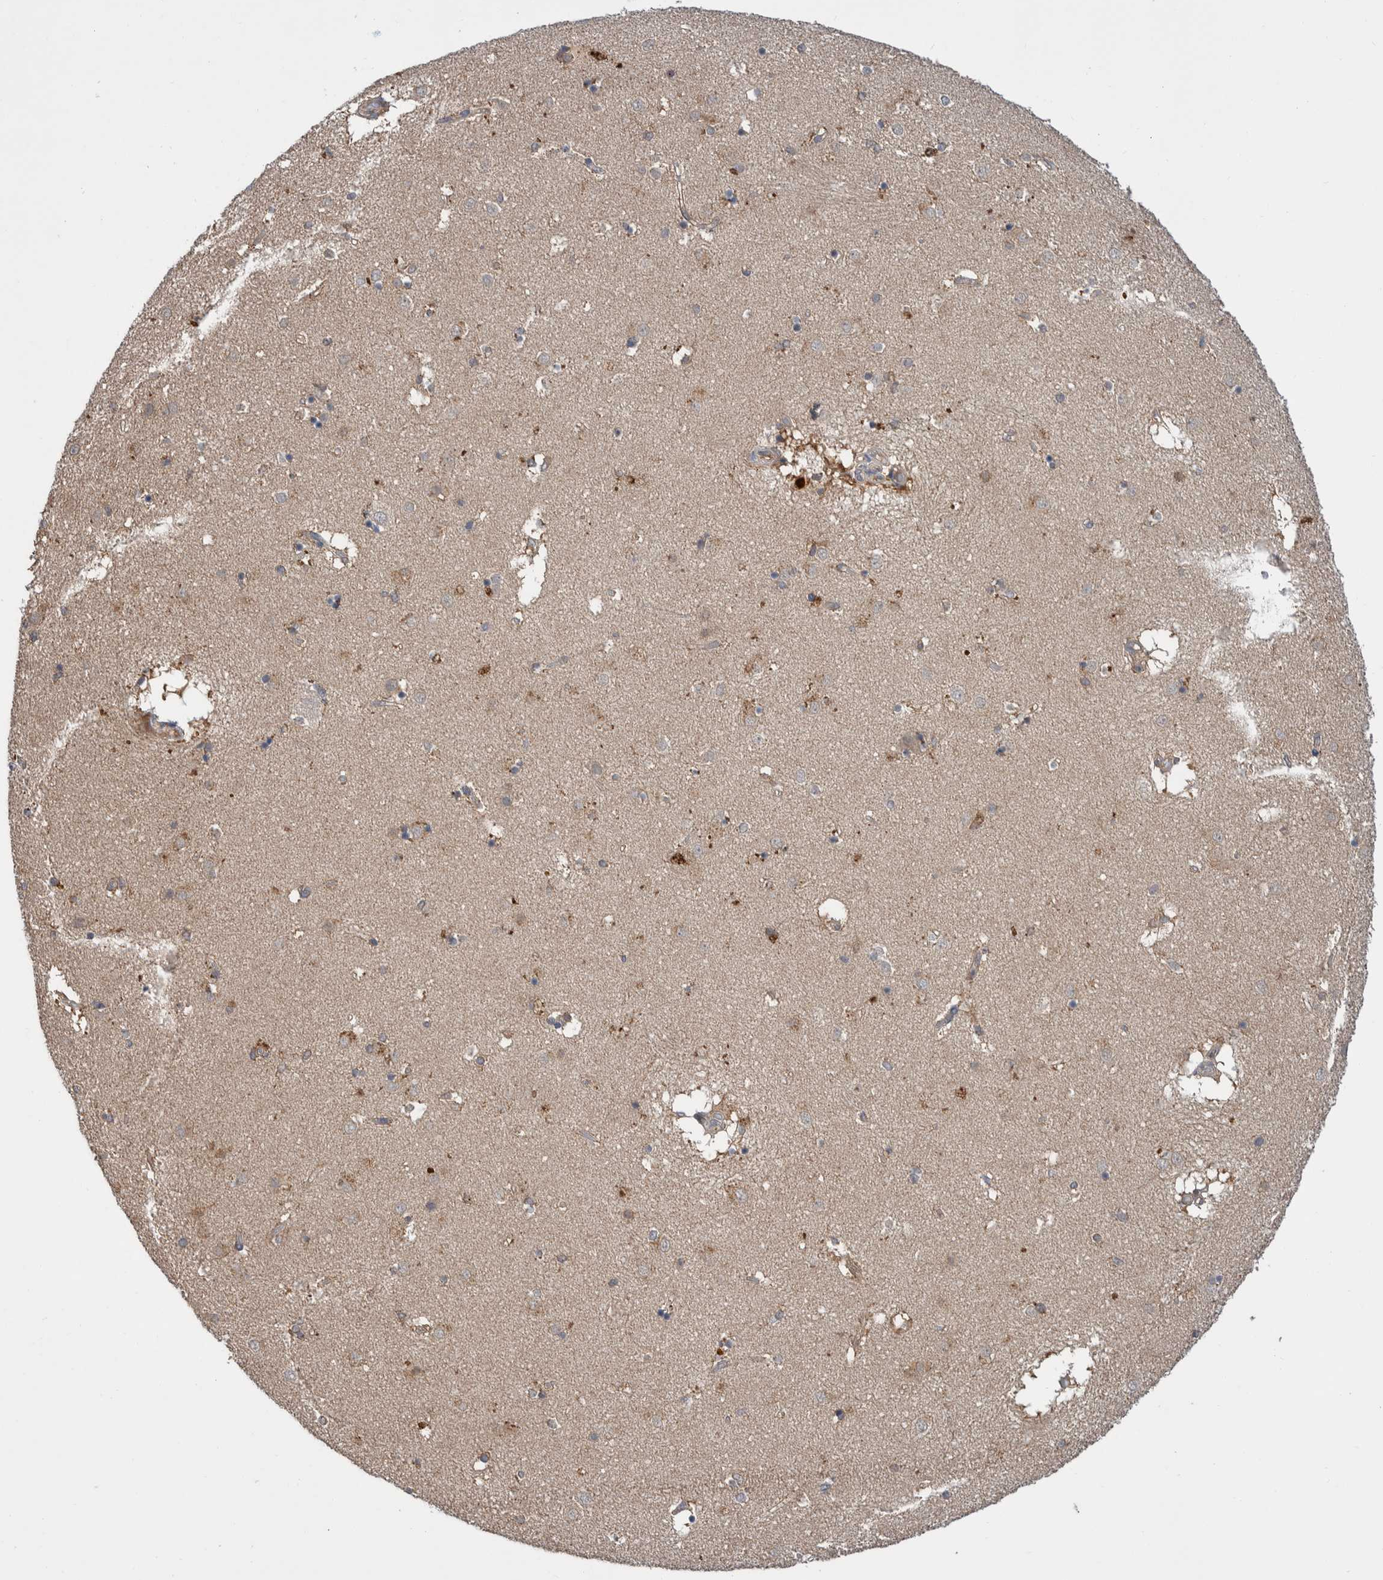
{"staining": {"intensity": "weak", "quantity": "<25%", "location": "cytoplasmic/membranous"}, "tissue": "caudate", "cell_type": "Glial cells", "image_type": "normal", "snomed": [{"axis": "morphology", "description": "Normal tissue, NOS"}, {"axis": "topography", "description": "Lateral ventricle wall"}], "caption": "Immunohistochemistry (IHC) photomicrograph of benign caudate: caudate stained with DAB (3,3'-diaminobenzidine) displays no significant protein positivity in glial cells.", "gene": "PLPBP", "patient": {"sex": "male", "age": 70}}